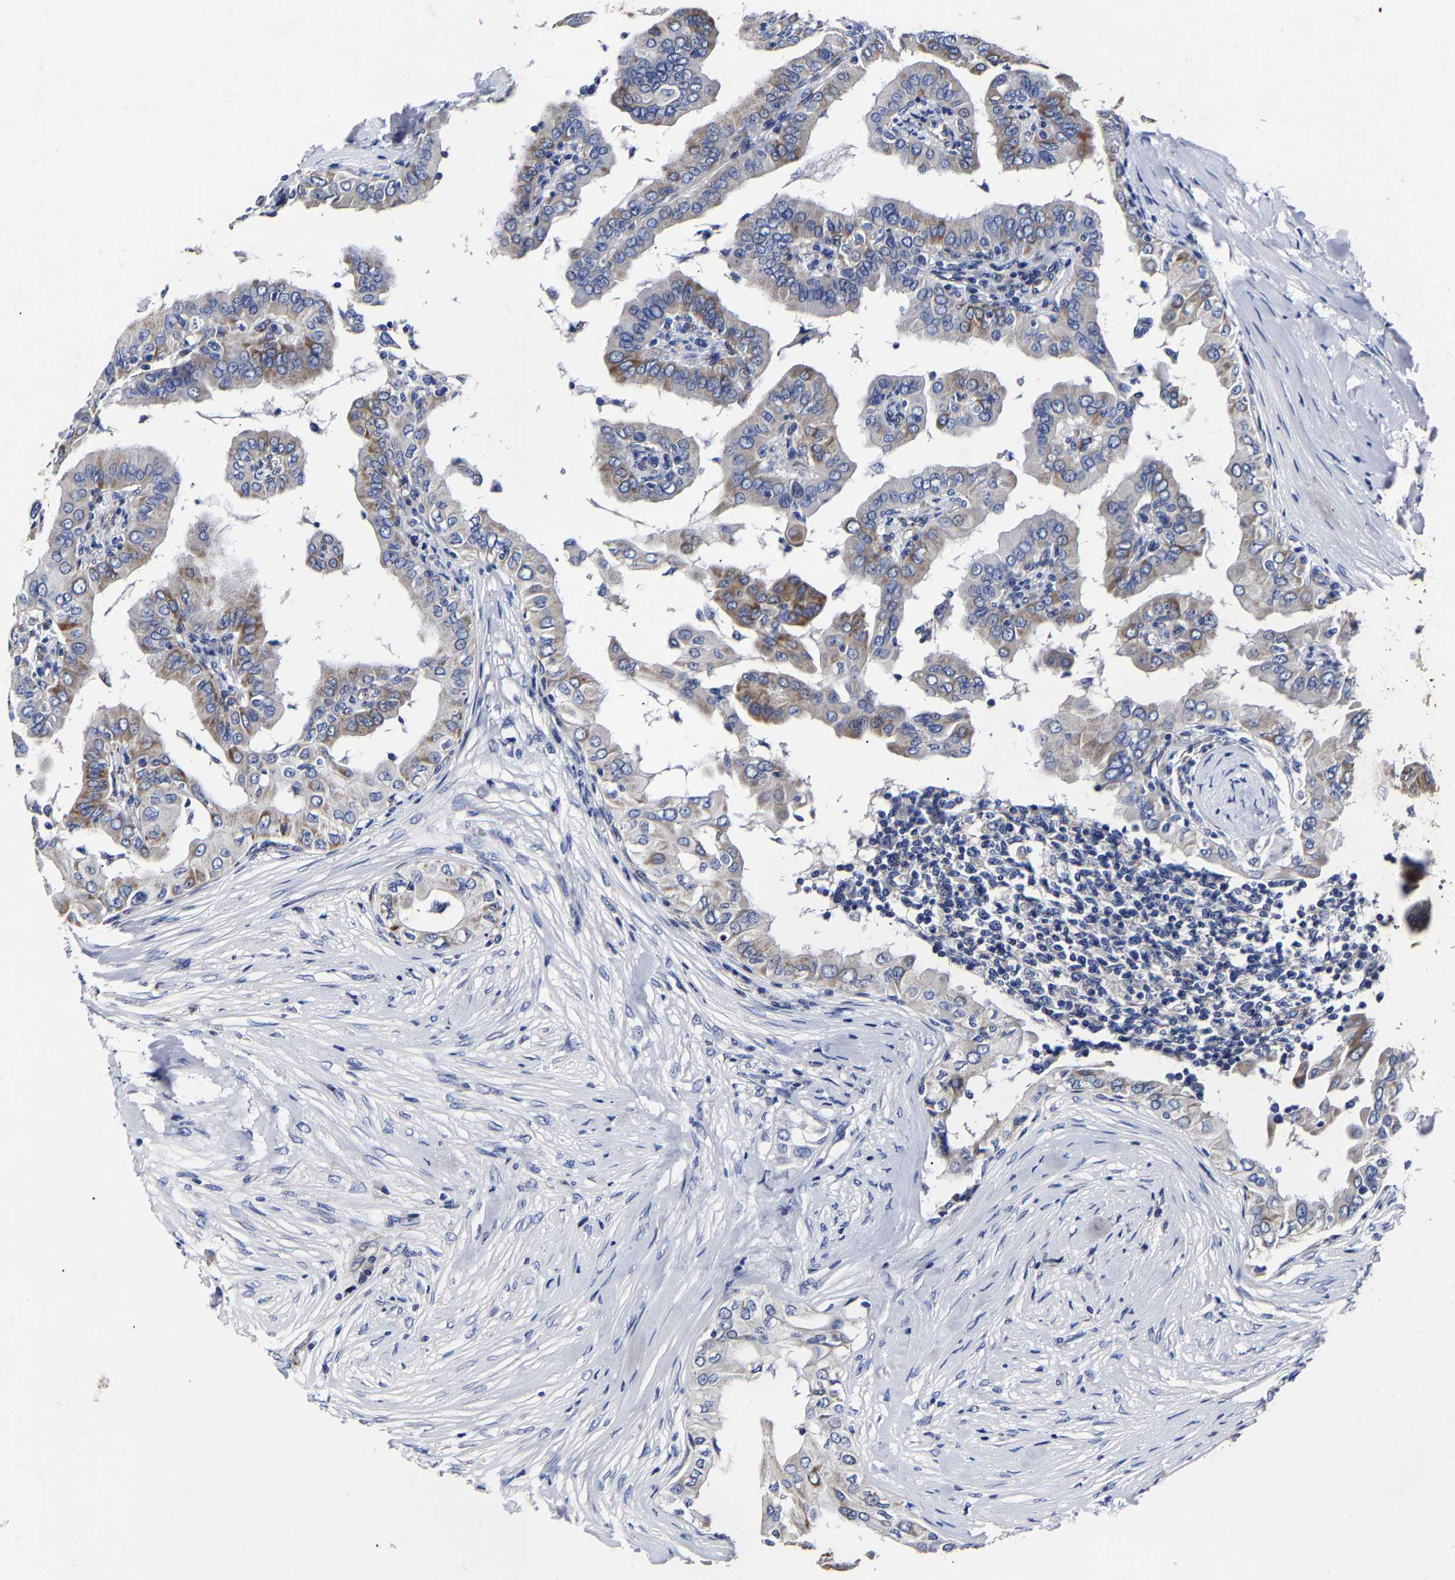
{"staining": {"intensity": "moderate", "quantity": "25%-75%", "location": "cytoplasmic/membranous"}, "tissue": "thyroid cancer", "cell_type": "Tumor cells", "image_type": "cancer", "snomed": [{"axis": "morphology", "description": "Papillary adenocarcinoma, NOS"}, {"axis": "topography", "description": "Thyroid gland"}], "caption": "Immunohistochemistry (DAB (3,3'-diaminobenzidine)) staining of thyroid papillary adenocarcinoma displays moderate cytoplasmic/membranous protein expression in approximately 25%-75% of tumor cells.", "gene": "AASS", "patient": {"sex": "male", "age": 33}}